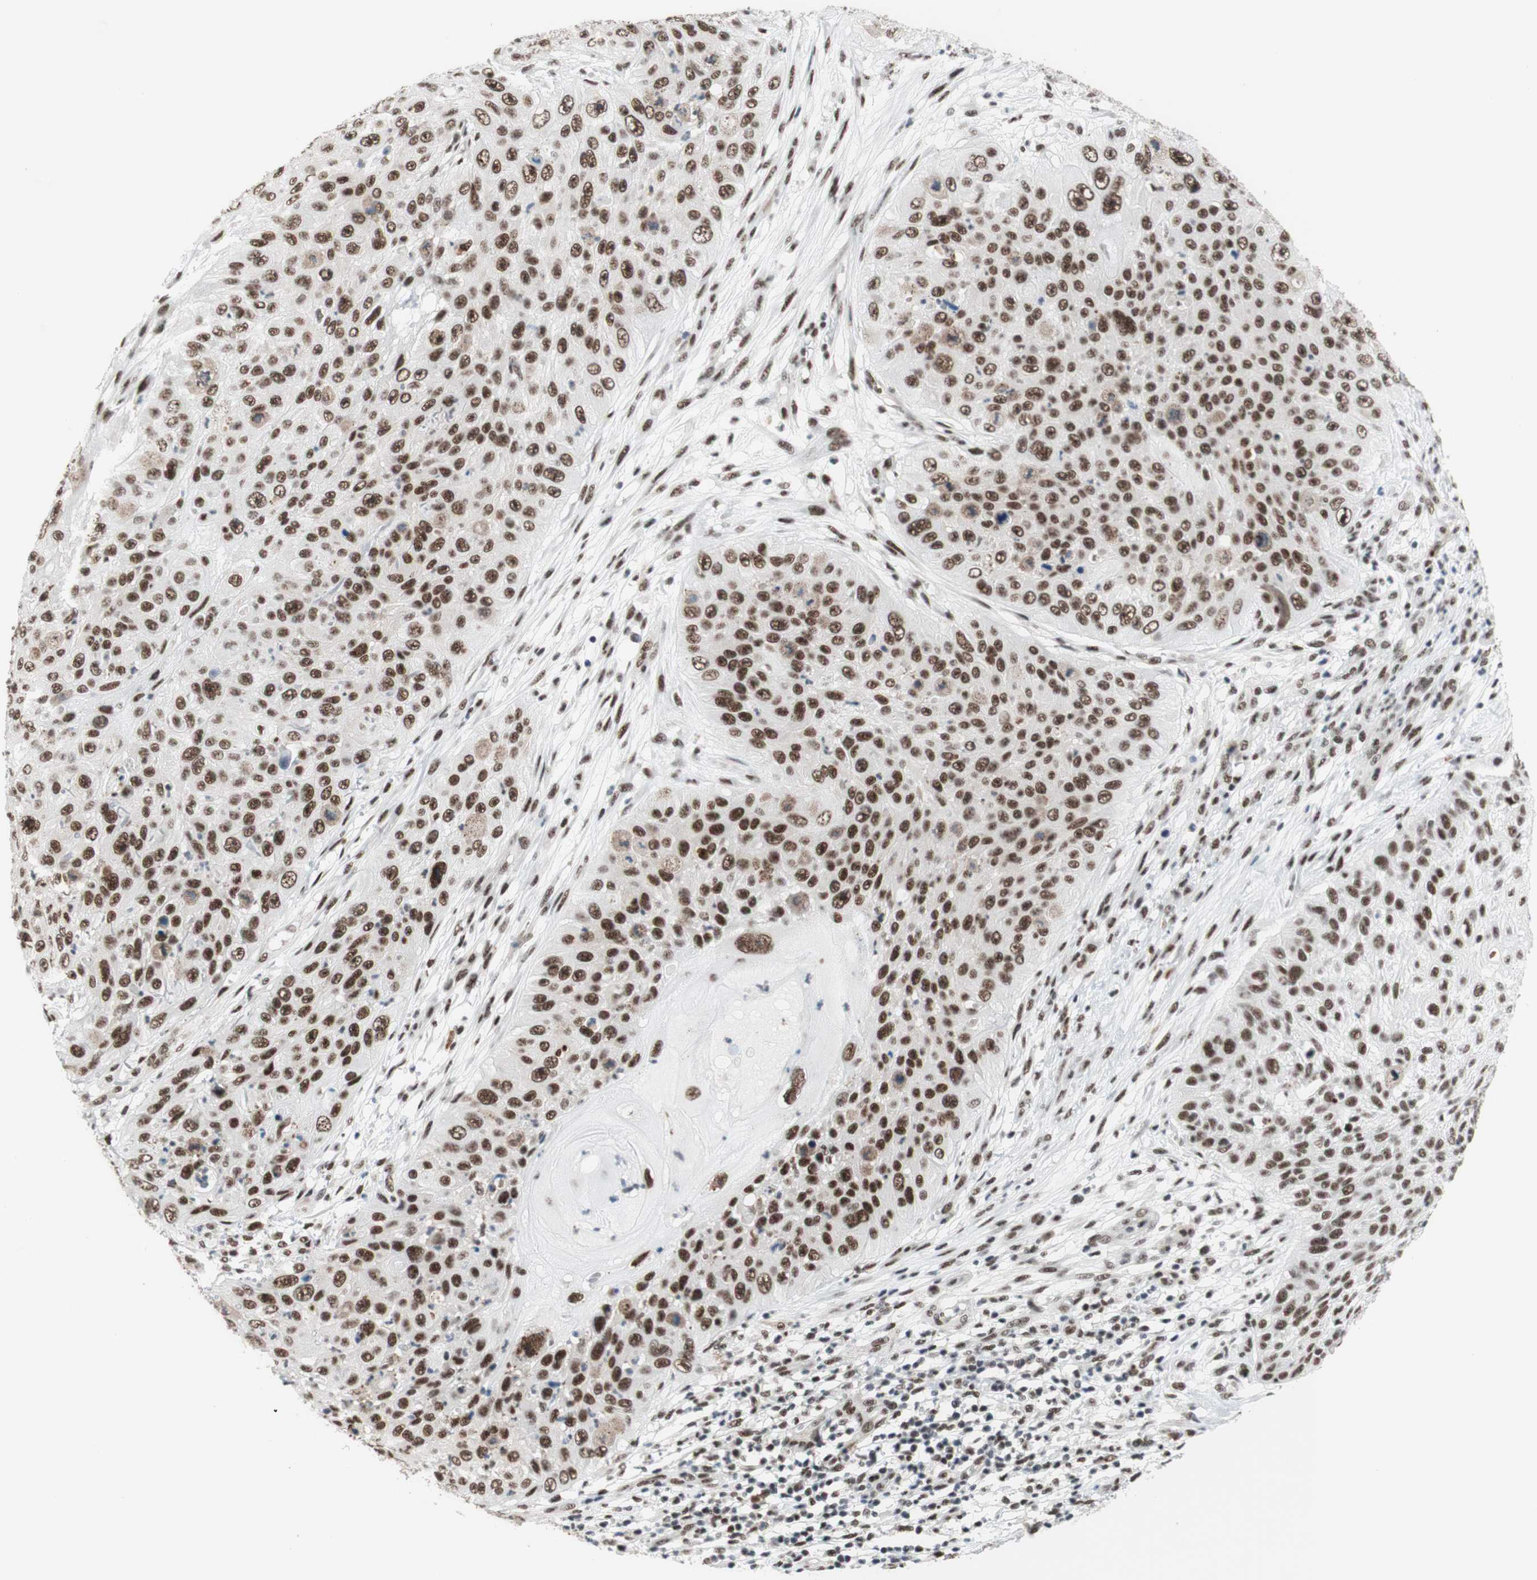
{"staining": {"intensity": "strong", "quantity": ">75%", "location": "nuclear"}, "tissue": "skin cancer", "cell_type": "Tumor cells", "image_type": "cancer", "snomed": [{"axis": "morphology", "description": "Squamous cell carcinoma, NOS"}, {"axis": "topography", "description": "Skin"}], "caption": "Immunohistochemistry (IHC) photomicrograph of neoplastic tissue: human skin cancer (squamous cell carcinoma) stained using IHC exhibits high levels of strong protein expression localized specifically in the nuclear of tumor cells, appearing as a nuclear brown color.", "gene": "PRPF19", "patient": {"sex": "female", "age": 80}}